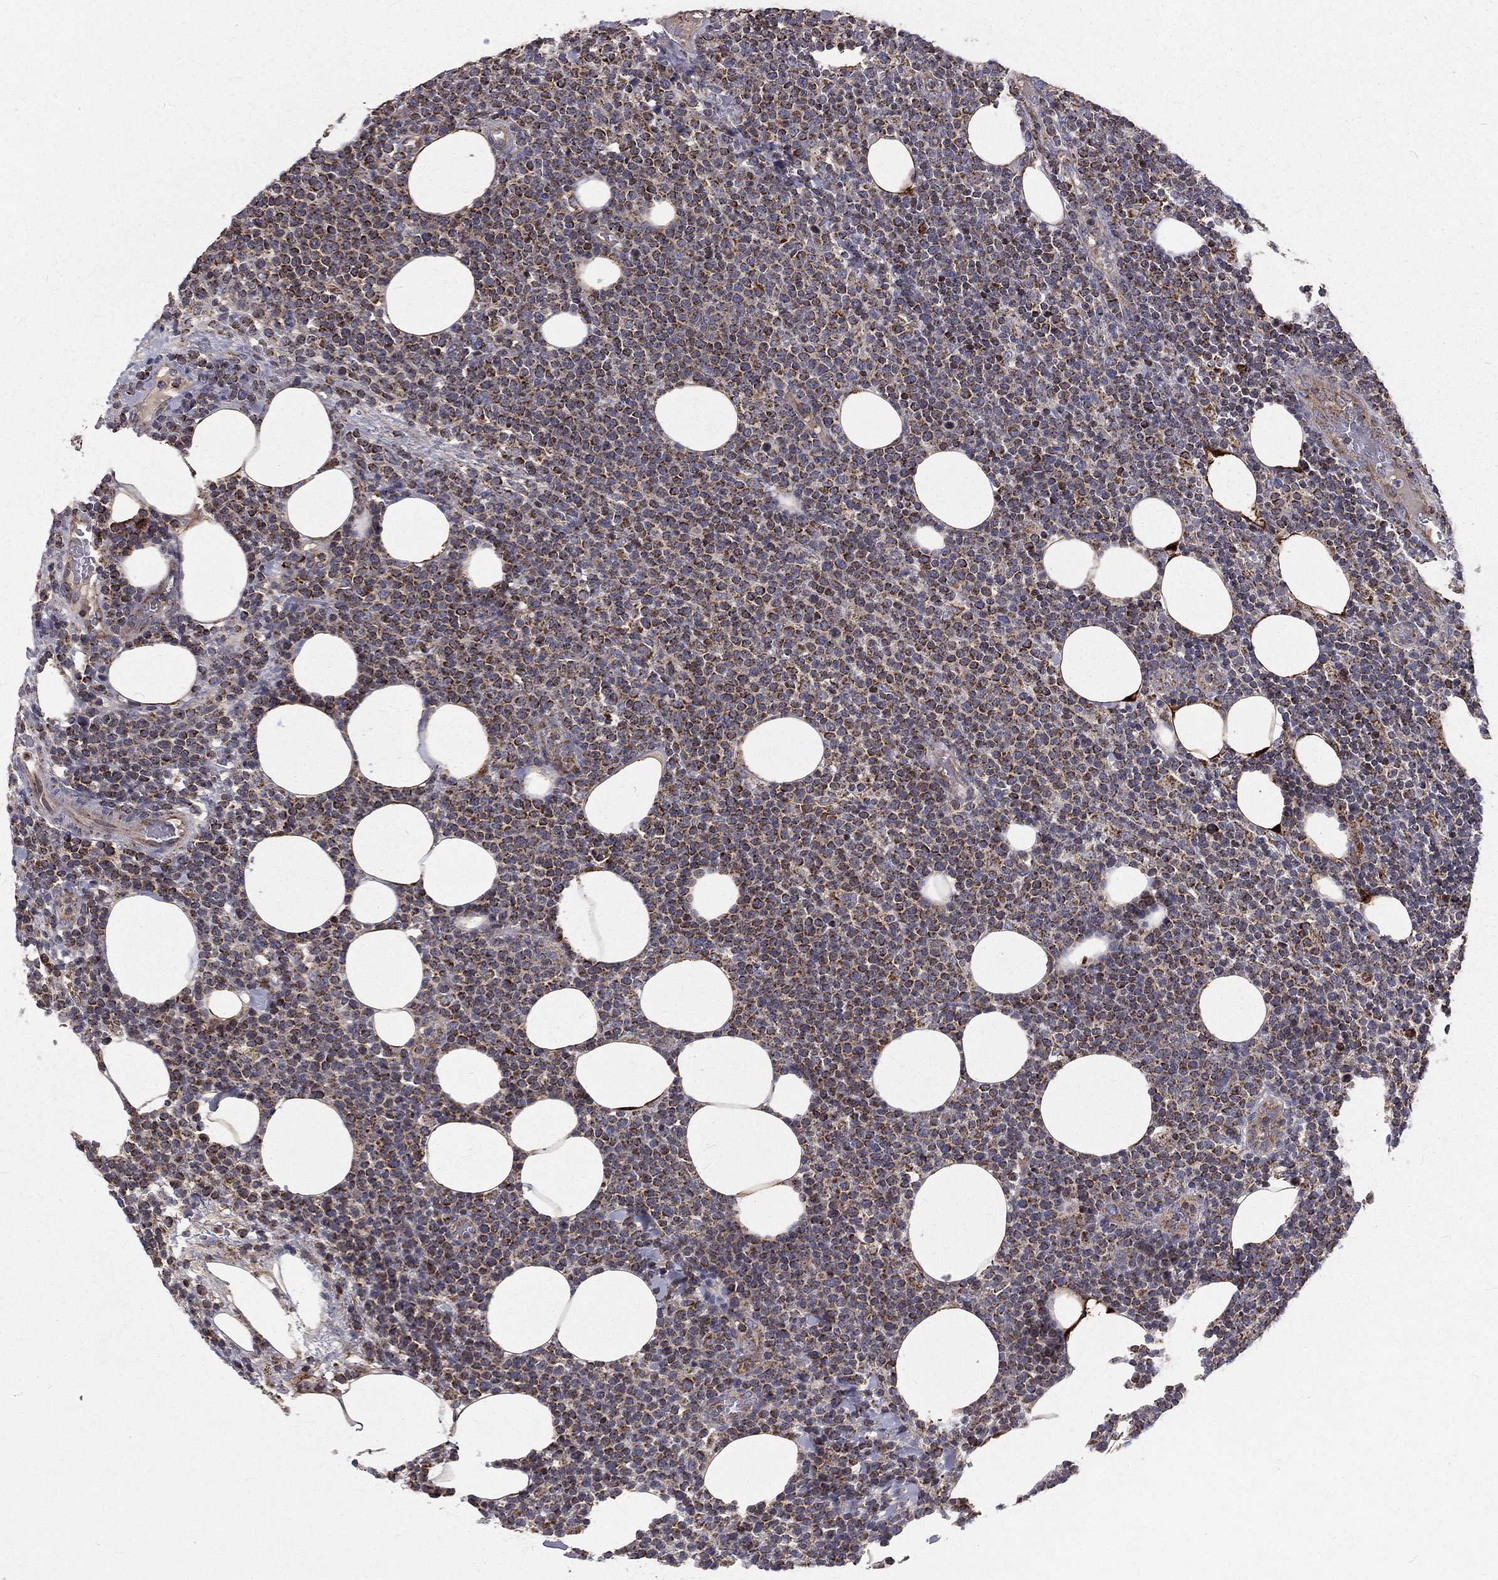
{"staining": {"intensity": "moderate", "quantity": ">75%", "location": "cytoplasmic/membranous"}, "tissue": "lymphoma", "cell_type": "Tumor cells", "image_type": "cancer", "snomed": [{"axis": "morphology", "description": "Malignant lymphoma, non-Hodgkin's type, High grade"}, {"axis": "topography", "description": "Lymph node"}], "caption": "Moderate cytoplasmic/membranous expression is seen in approximately >75% of tumor cells in malignant lymphoma, non-Hodgkin's type (high-grade).", "gene": "GPD1", "patient": {"sex": "male", "age": 61}}